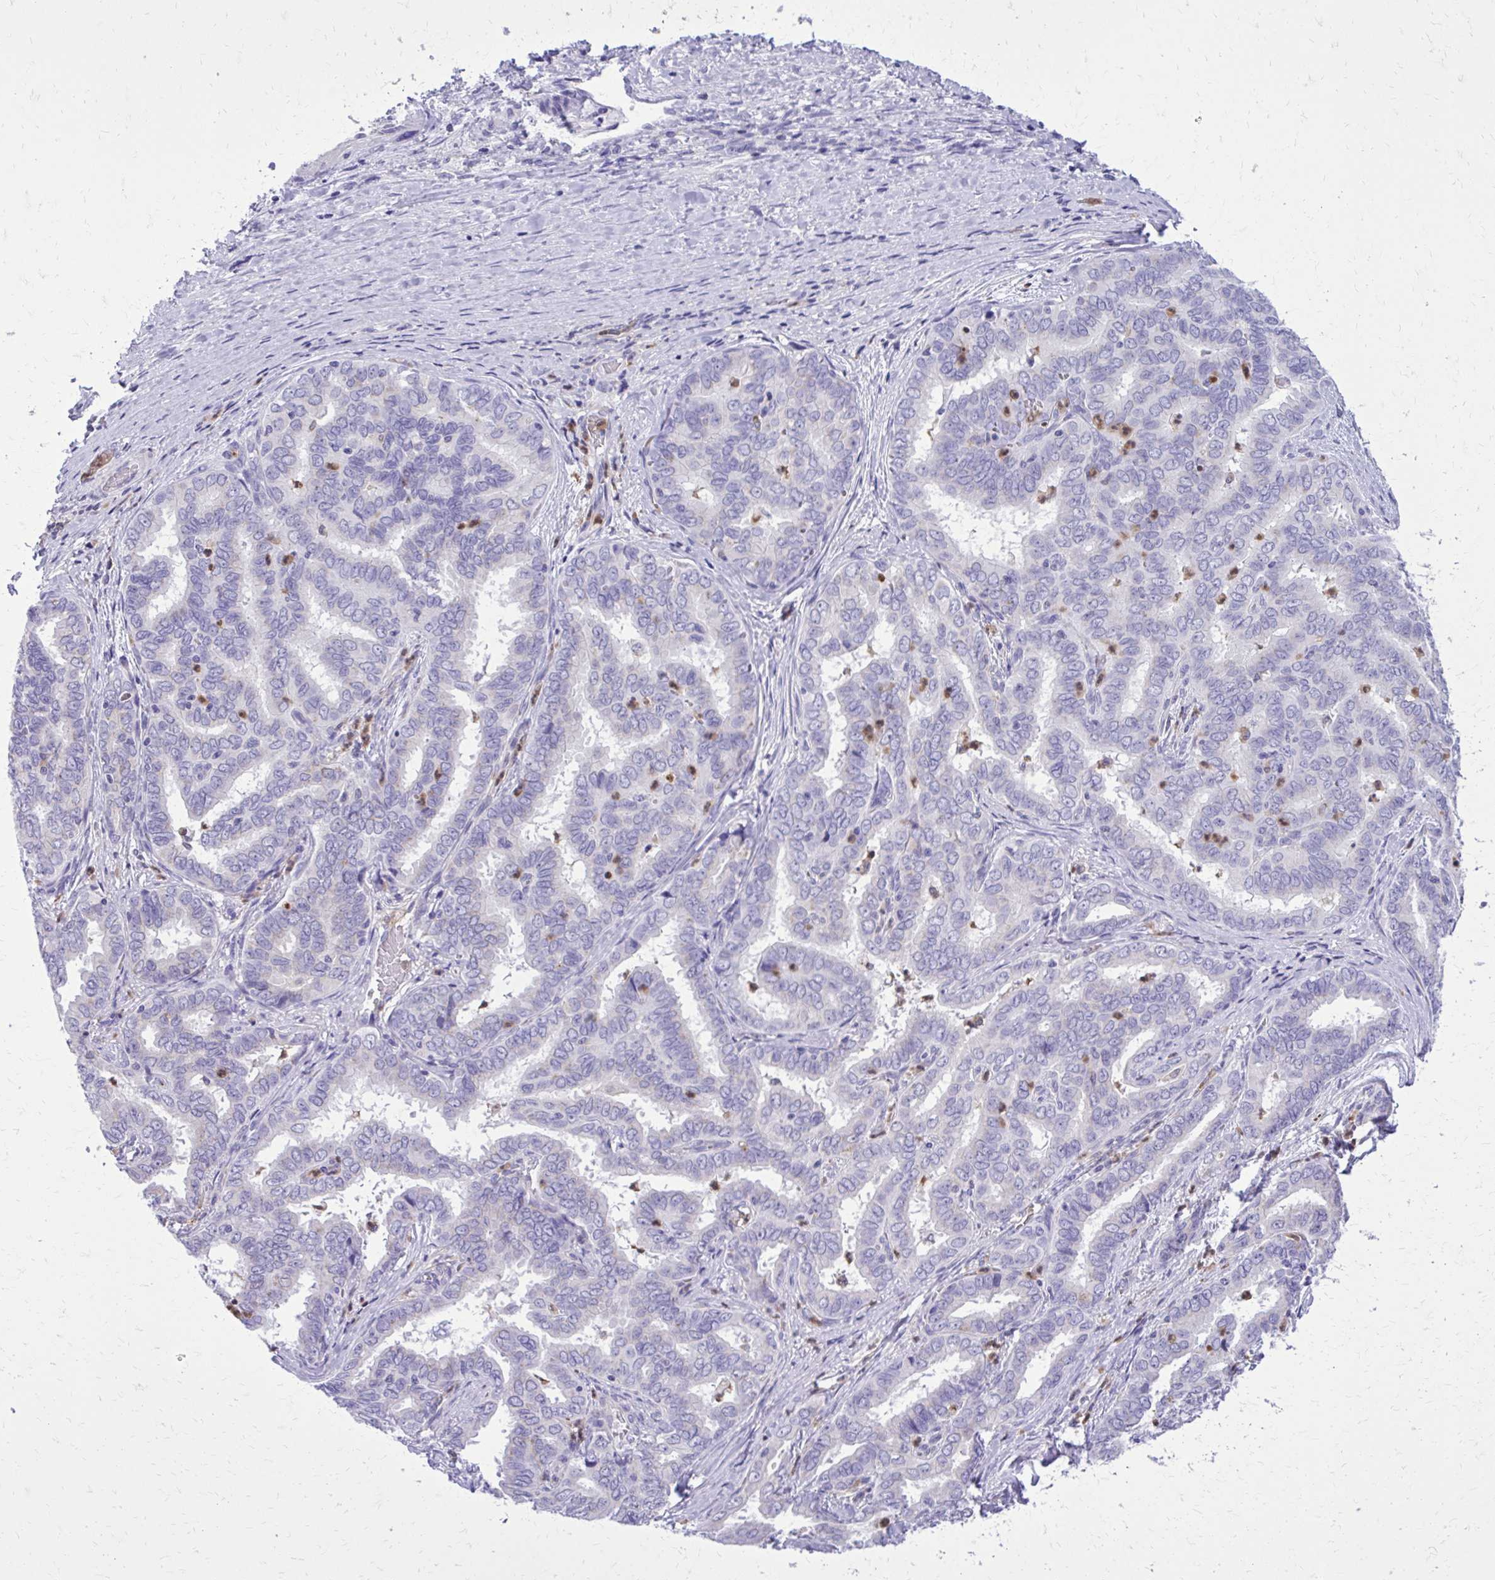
{"staining": {"intensity": "moderate", "quantity": "<25%", "location": "cytoplasmic/membranous"}, "tissue": "liver cancer", "cell_type": "Tumor cells", "image_type": "cancer", "snomed": [{"axis": "morphology", "description": "Cholangiocarcinoma"}, {"axis": "topography", "description": "Liver"}], "caption": "An image of liver cancer stained for a protein demonstrates moderate cytoplasmic/membranous brown staining in tumor cells. Using DAB (brown) and hematoxylin (blue) stains, captured at high magnification using brightfield microscopy.", "gene": "CAT", "patient": {"sex": "female", "age": 64}}